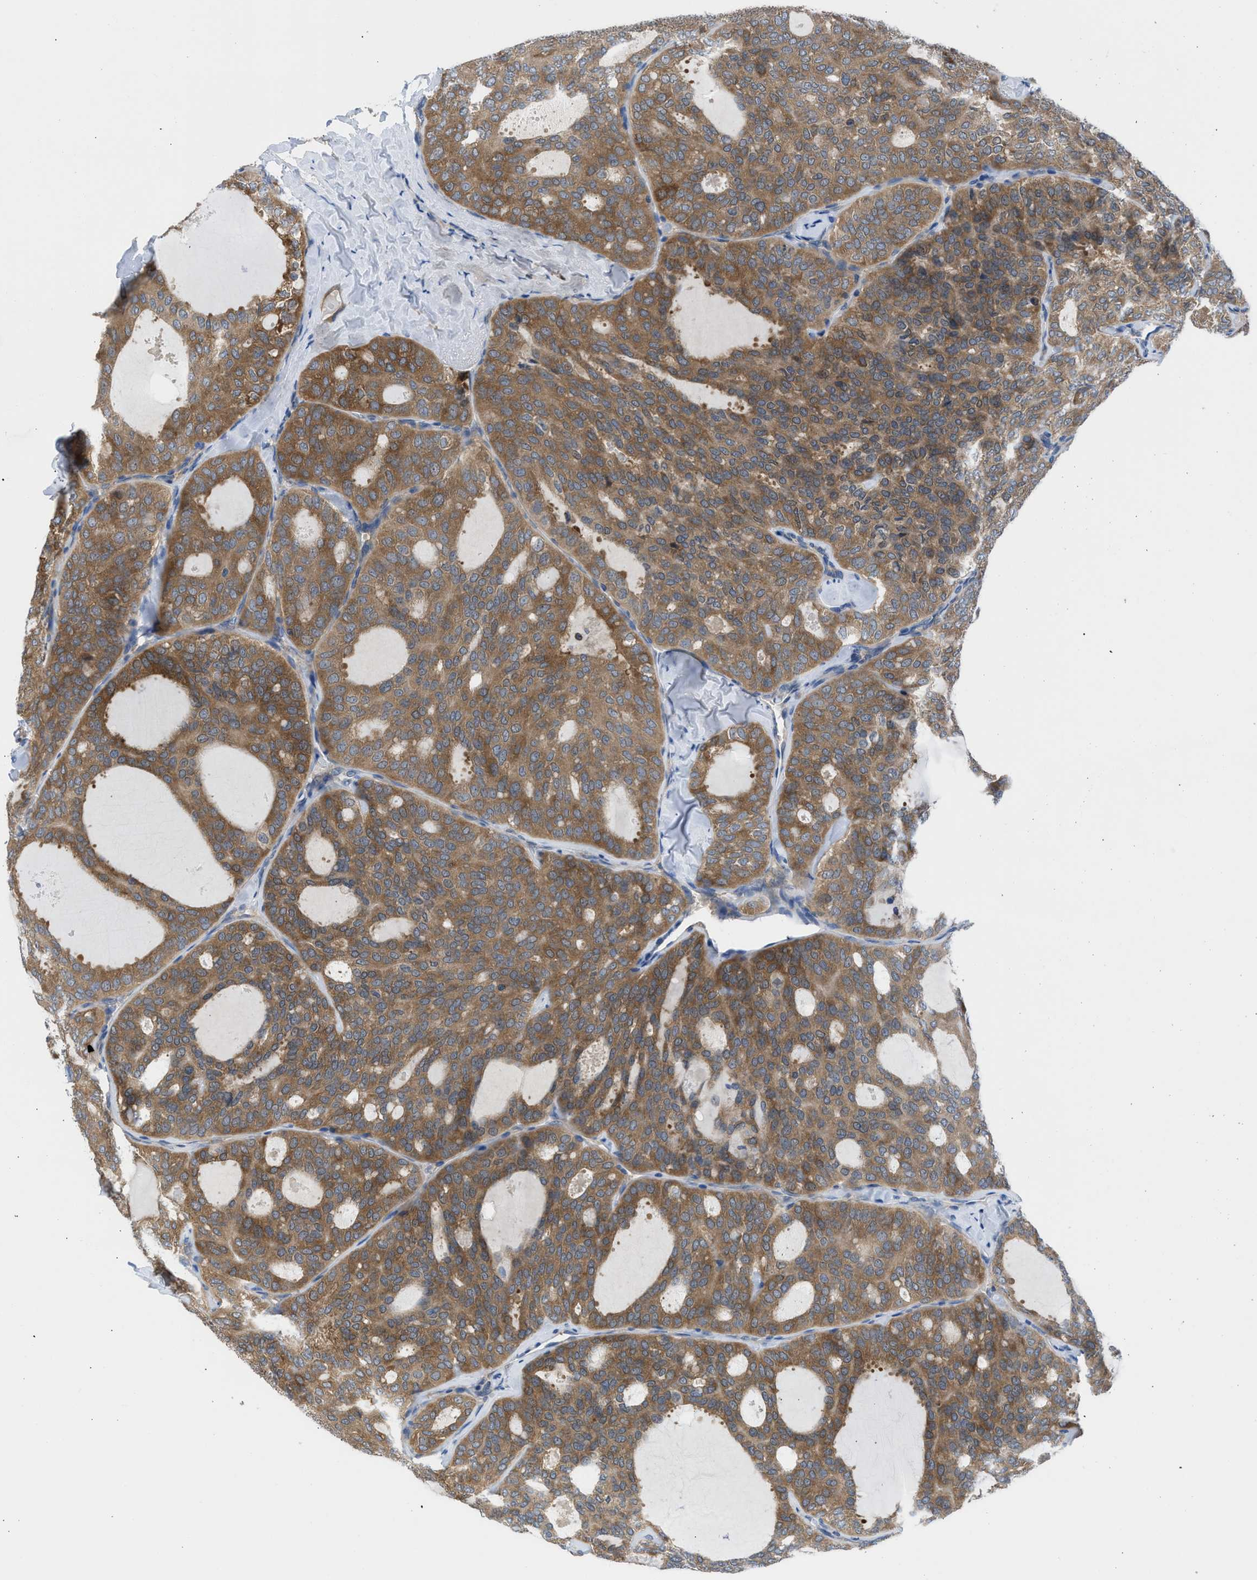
{"staining": {"intensity": "moderate", "quantity": ">75%", "location": "cytoplasmic/membranous"}, "tissue": "thyroid cancer", "cell_type": "Tumor cells", "image_type": "cancer", "snomed": [{"axis": "morphology", "description": "Follicular adenoma carcinoma, NOS"}, {"axis": "topography", "description": "Thyroid gland"}], "caption": "Tumor cells demonstrate medium levels of moderate cytoplasmic/membranous expression in approximately >75% of cells in human thyroid follicular adenoma carcinoma.", "gene": "CHKB", "patient": {"sex": "male", "age": 75}}